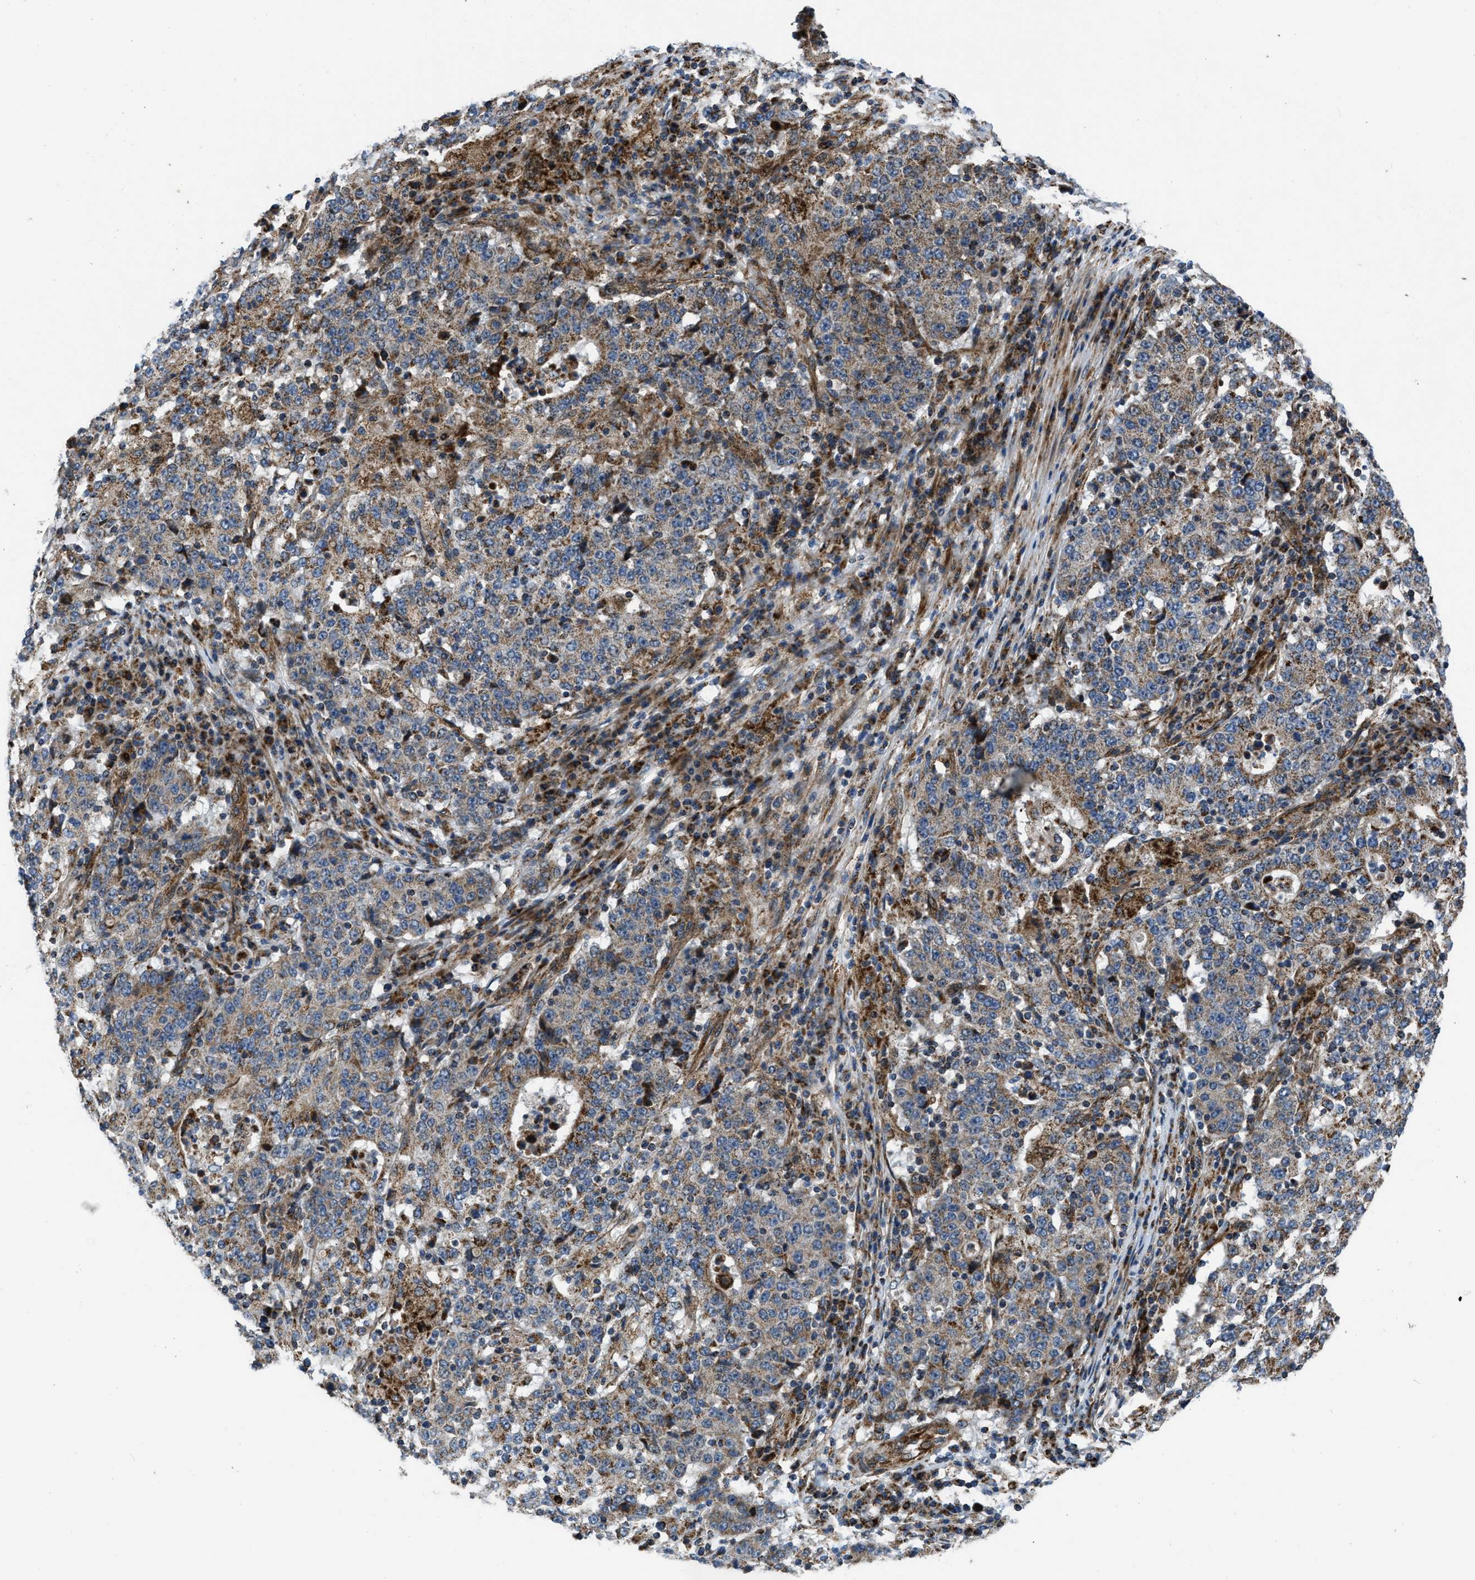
{"staining": {"intensity": "moderate", "quantity": ">75%", "location": "cytoplasmic/membranous"}, "tissue": "stomach cancer", "cell_type": "Tumor cells", "image_type": "cancer", "snomed": [{"axis": "morphology", "description": "Adenocarcinoma, NOS"}, {"axis": "topography", "description": "Stomach"}], "caption": "This photomicrograph reveals stomach cancer stained with IHC to label a protein in brown. The cytoplasmic/membranous of tumor cells show moderate positivity for the protein. Nuclei are counter-stained blue.", "gene": "GSDME", "patient": {"sex": "male", "age": 59}}